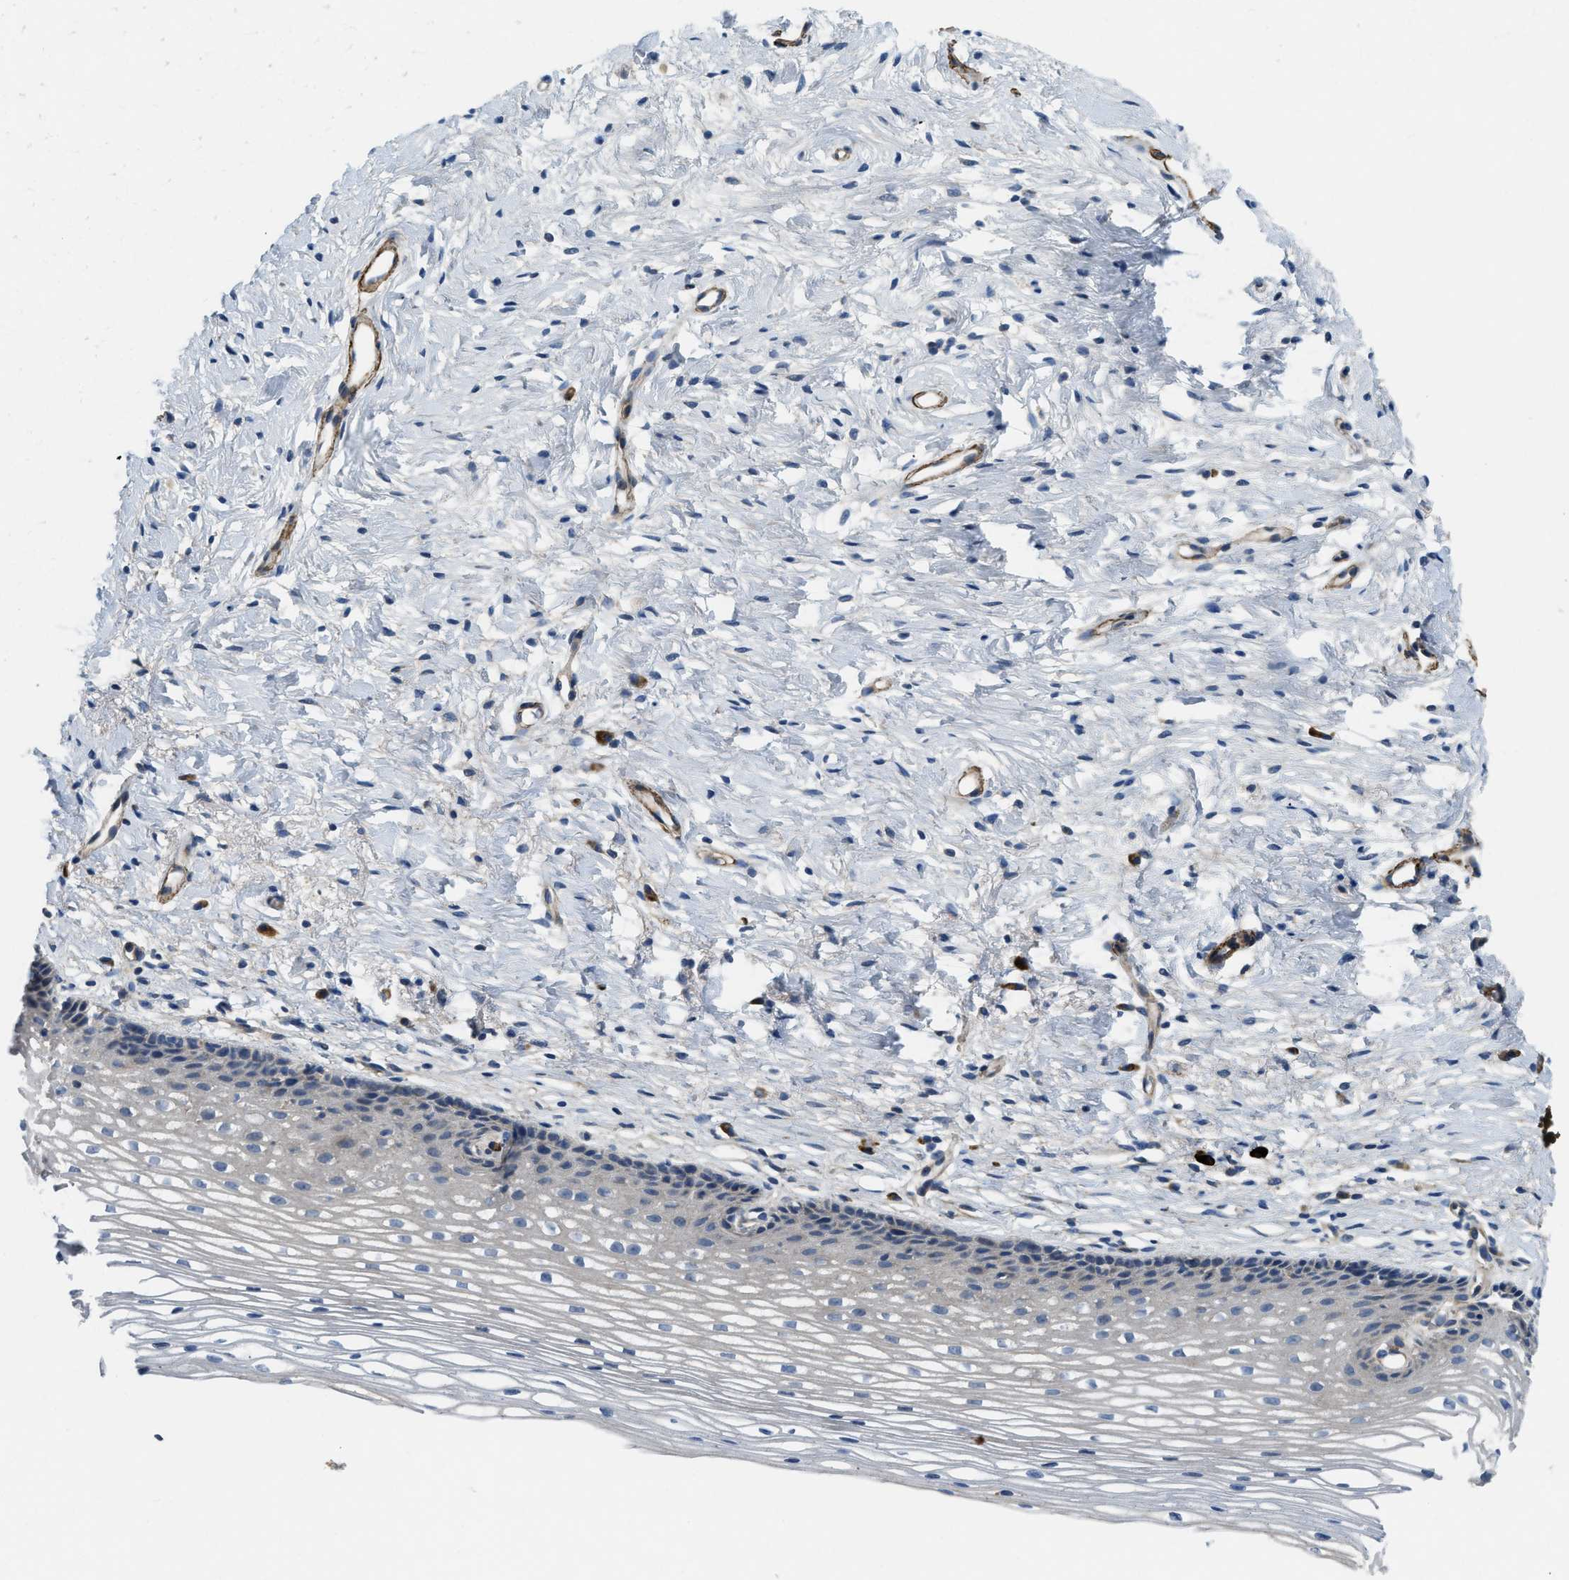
{"staining": {"intensity": "moderate", "quantity": "<25%", "location": "cytoplasmic/membranous"}, "tissue": "cervix", "cell_type": "Squamous epithelial cells", "image_type": "normal", "snomed": [{"axis": "morphology", "description": "Normal tissue, NOS"}, {"axis": "topography", "description": "Cervix"}], "caption": "Immunohistochemistry (IHC) of unremarkable human cervix exhibits low levels of moderate cytoplasmic/membranous expression in approximately <25% of squamous epithelial cells.", "gene": "BMPR1A", "patient": {"sex": "female", "age": 77}}